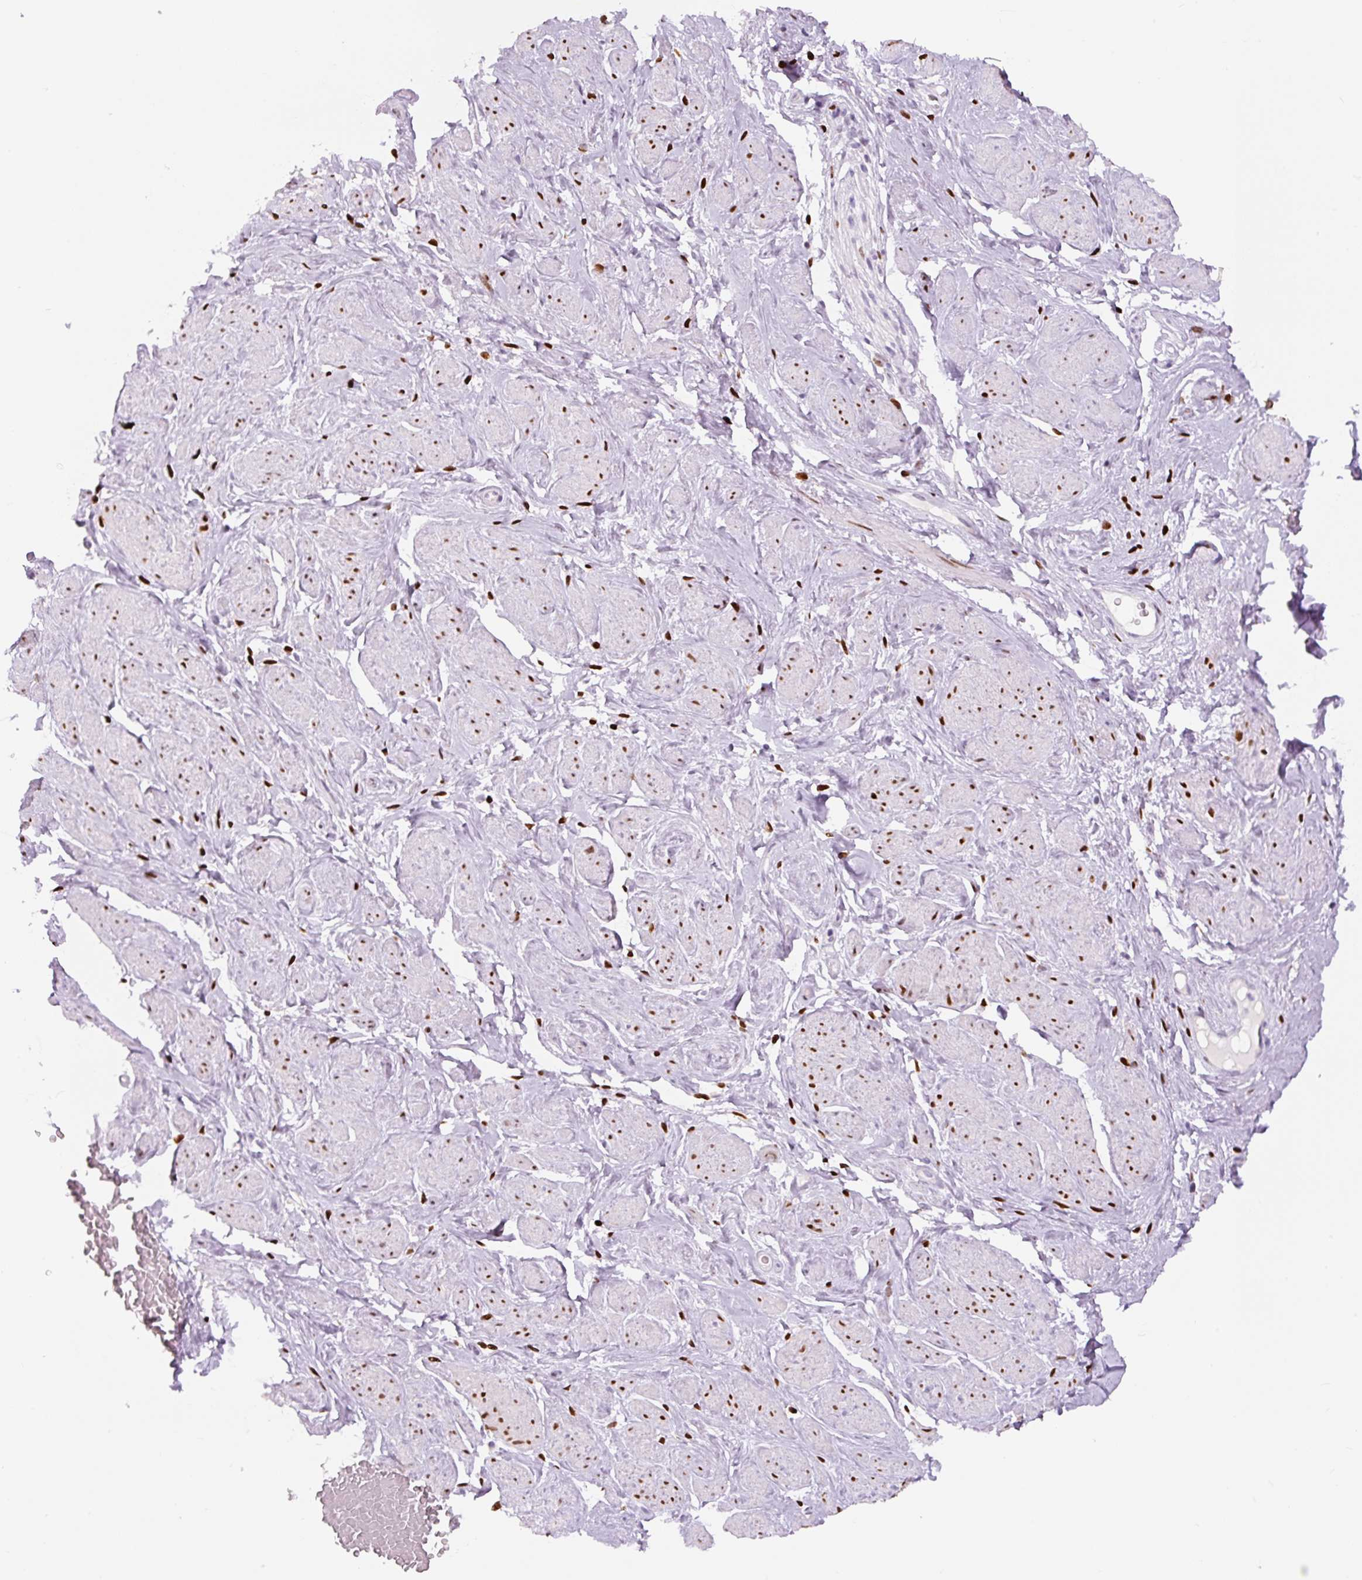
{"staining": {"intensity": "negative", "quantity": "none", "location": "none"}, "tissue": "adipose tissue", "cell_type": "Adipocytes", "image_type": "normal", "snomed": [{"axis": "morphology", "description": "Normal tissue, NOS"}, {"axis": "topography", "description": "Vagina"}, {"axis": "topography", "description": "Peripheral nerve tissue"}], "caption": "A high-resolution micrograph shows IHC staining of unremarkable adipose tissue, which exhibits no significant expression in adipocytes.", "gene": "SIX1", "patient": {"sex": "female", "age": 71}}